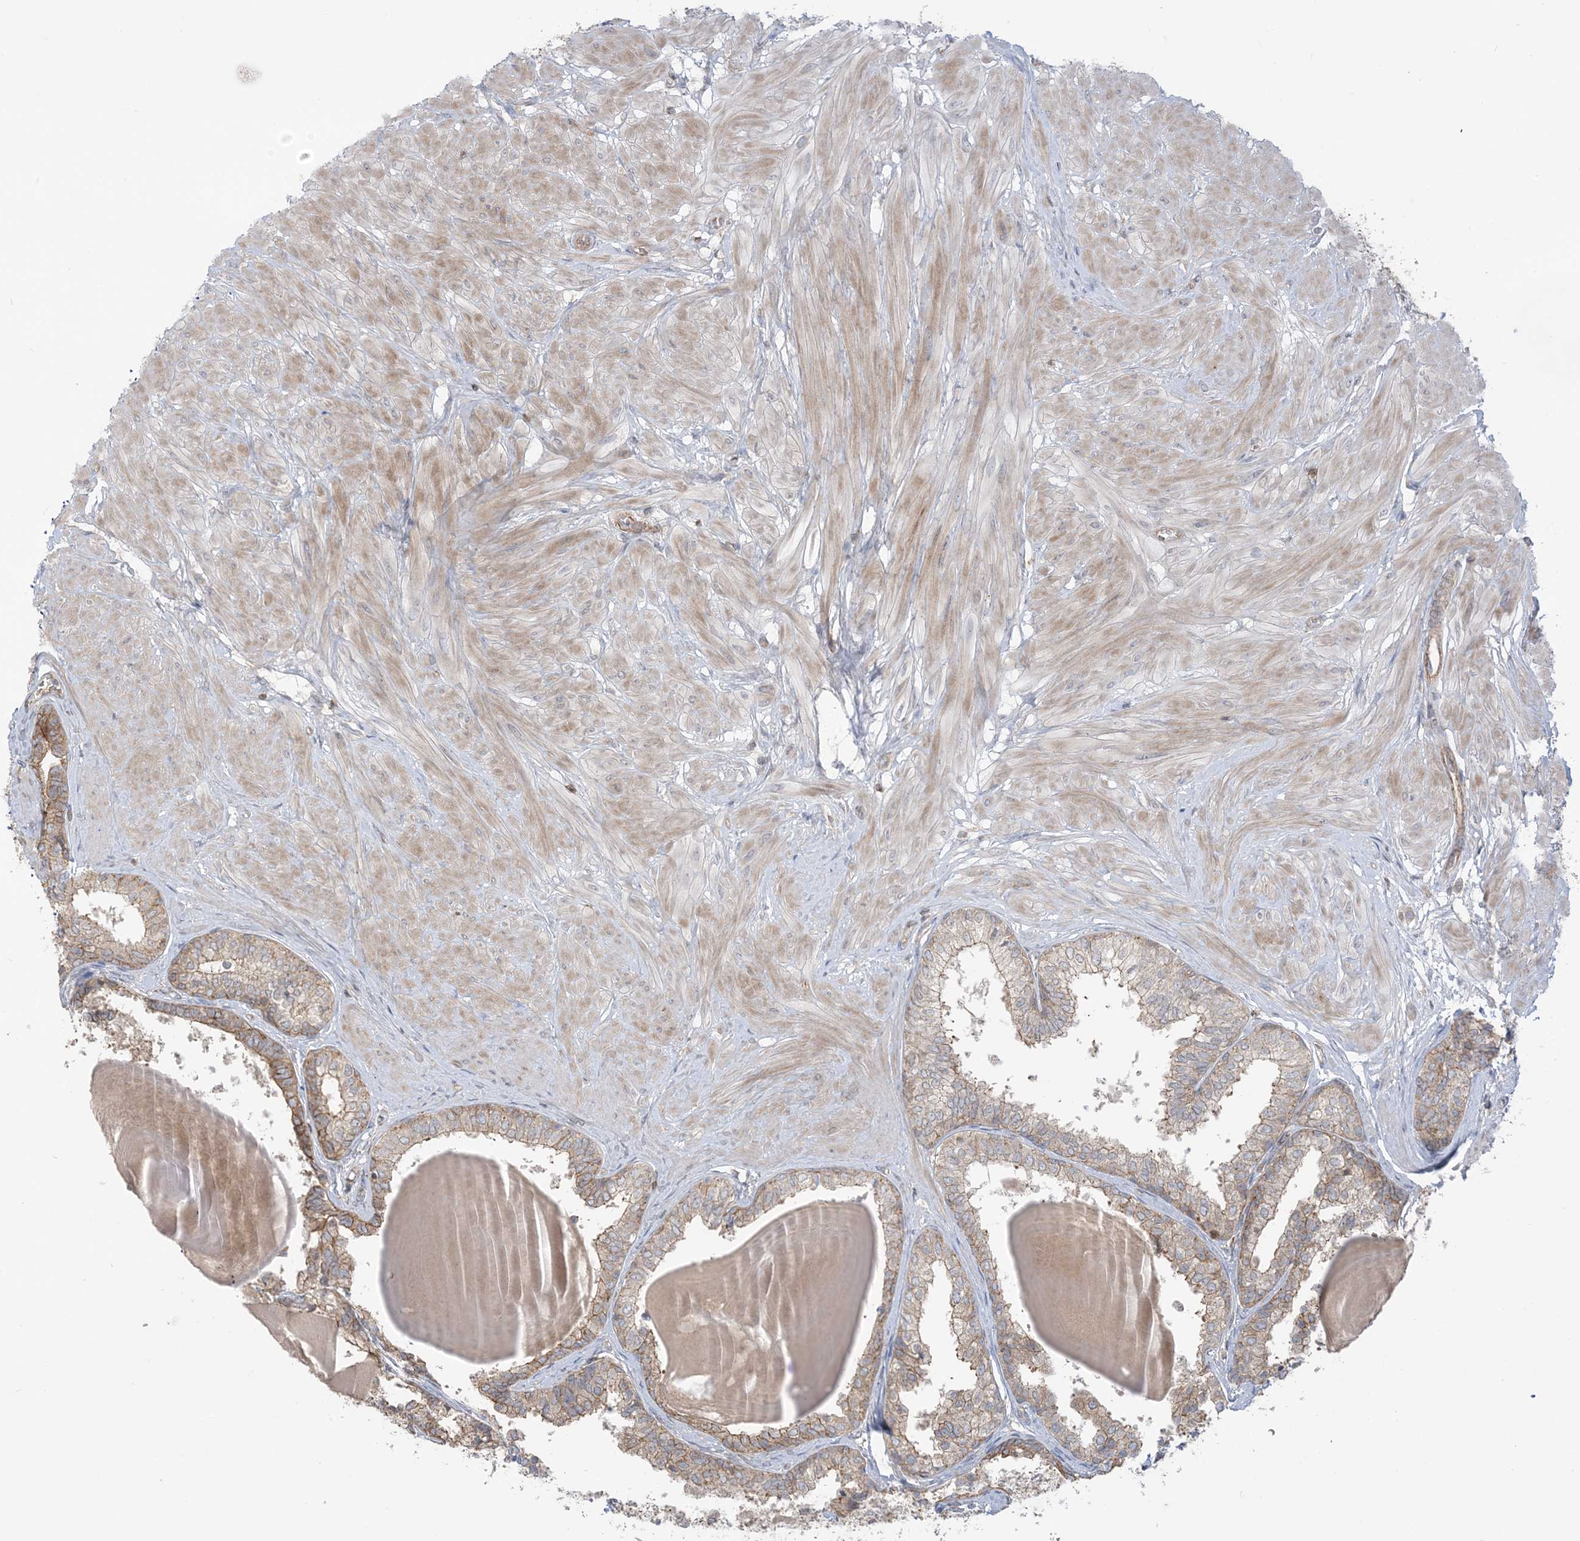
{"staining": {"intensity": "moderate", "quantity": ">75%", "location": "cytoplasmic/membranous"}, "tissue": "prostate", "cell_type": "Glandular cells", "image_type": "normal", "snomed": [{"axis": "morphology", "description": "Normal tissue, NOS"}, {"axis": "topography", "description": "Prostate"}], "caption": "Moderate cytoplasmic/membranous positivity is present in about >75% of glandular cells in benign prostate.", "gene": "ICMT", "patient": {"sex": "male", "age": 48}}